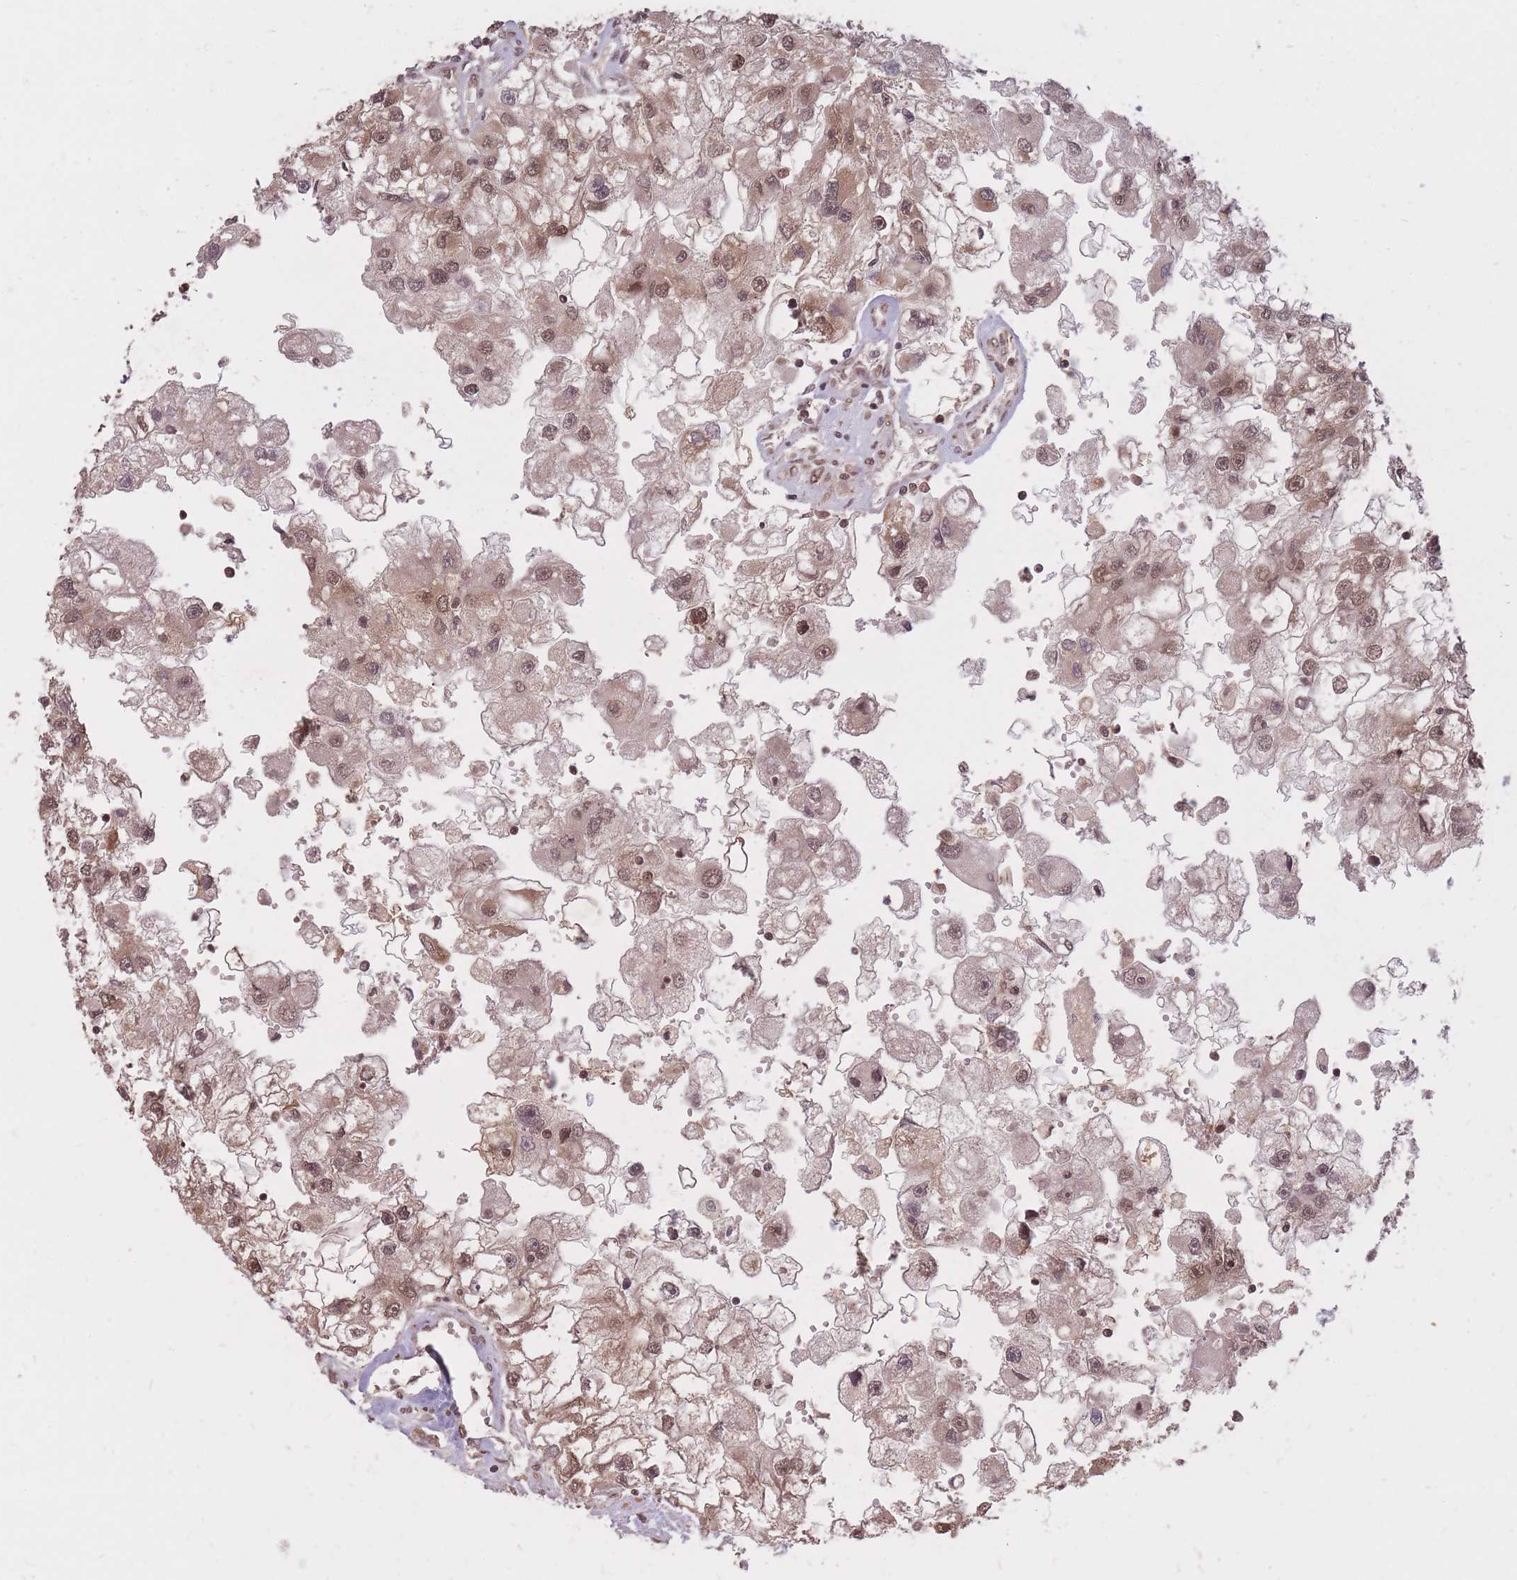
{"staining": {"intensity": "moderate", "quantity": ">75%", "location": "cytoplasmic/membranous,nuclear"}, "tissue": "renal cancer", "cell_type": "Tumor cells", "image_type": "cancer", "snomed": [{"axis": "morphology", "description": "Adenocarcinoma, NOS"}, {"axis": "topography", "description": "Kidney"}], "caption": "Protein expression analysis of adenocarcinoma (renal) reveals moderate cytoplasmic/membranous and nuclear staining in approximately >75% of tumor cells.", "gene": "SRA1", "patient": {"sex": "male", "age": 63}}